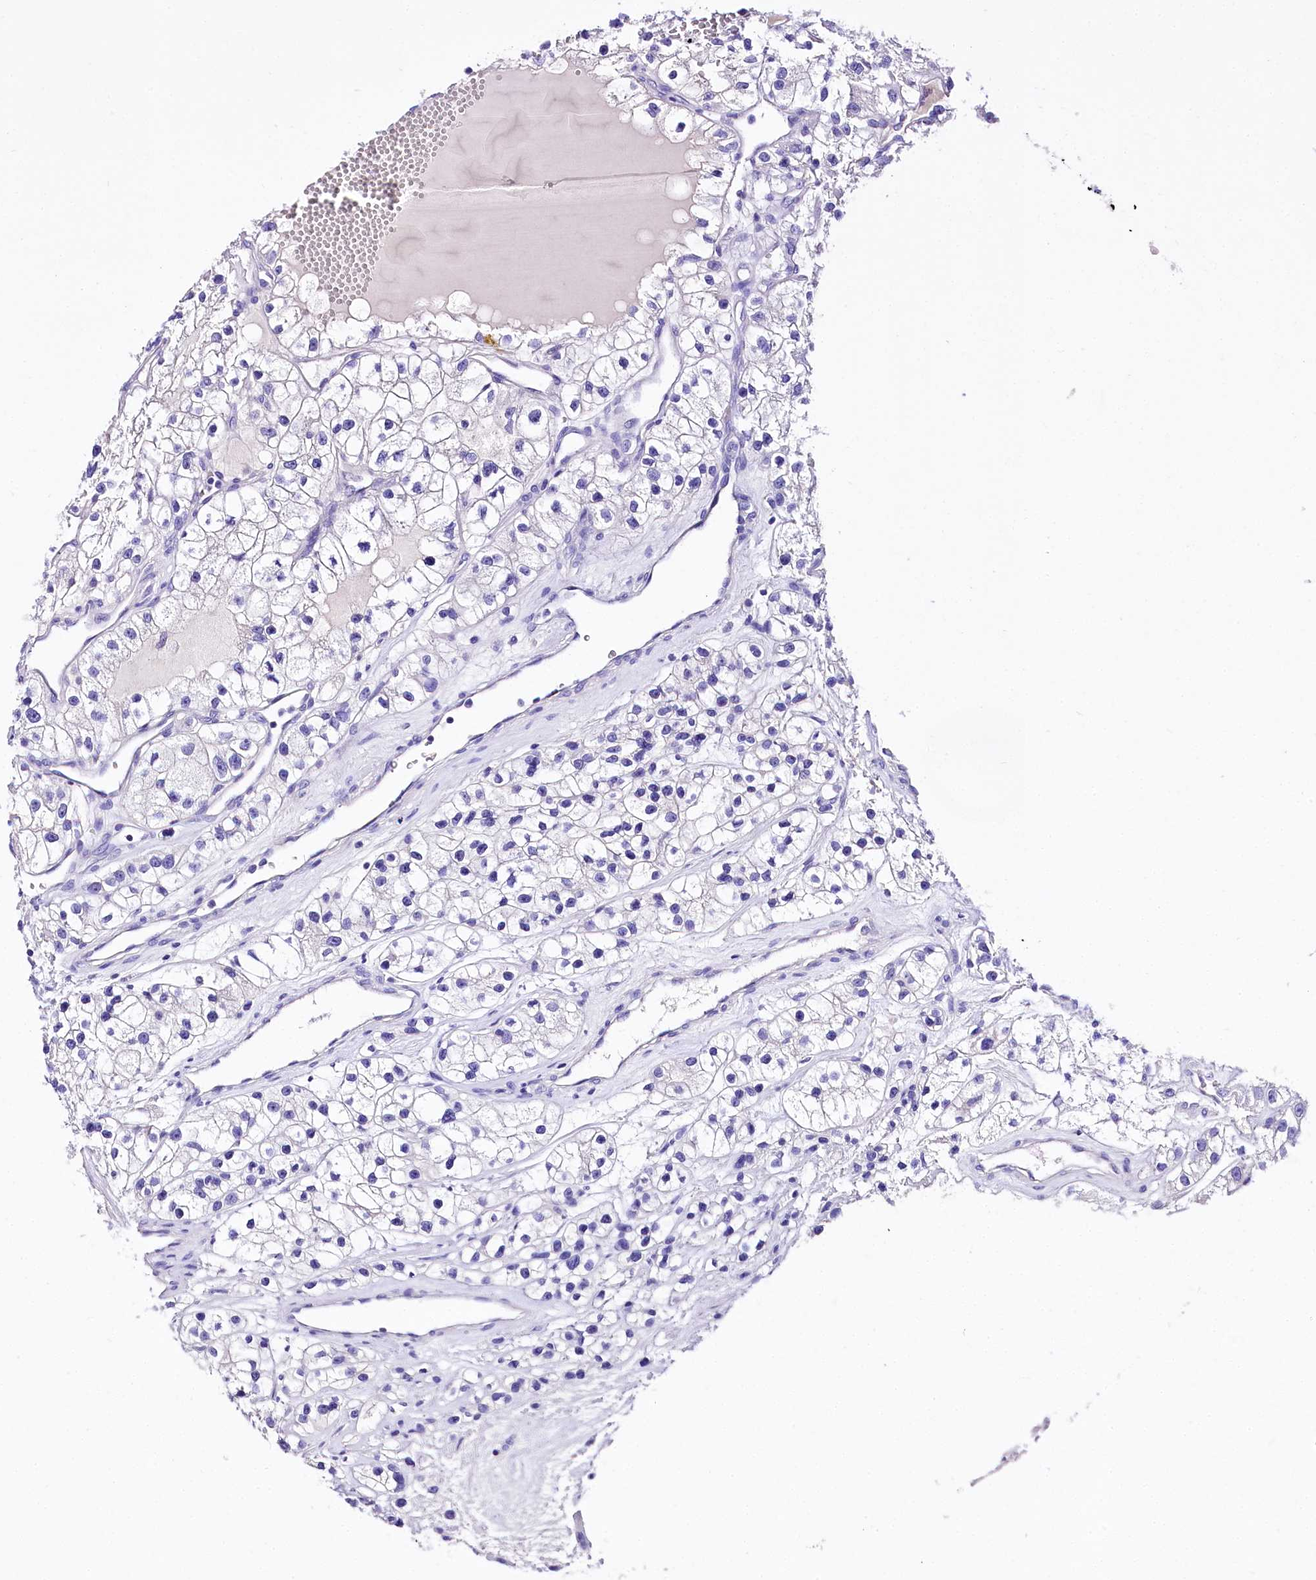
{"staining": {"intensity": "negative", "quantity": "none", "location": "none"}, "tissue": "renal cancer", "cell_type": "Tumor cells", "image_type": "cancer", "snomed": [{"axis": "morphology", "description": "Adenocarcinoma, NOS"}, {"axis": "topography", "description": "Kidney"}], "caption": "Renal adenocarcinoma stained for a protein using immunohistochemistry shows no staining tumor cells.", "gene": "A2ML1", "patient": {"sex": "female", "age": 57}}